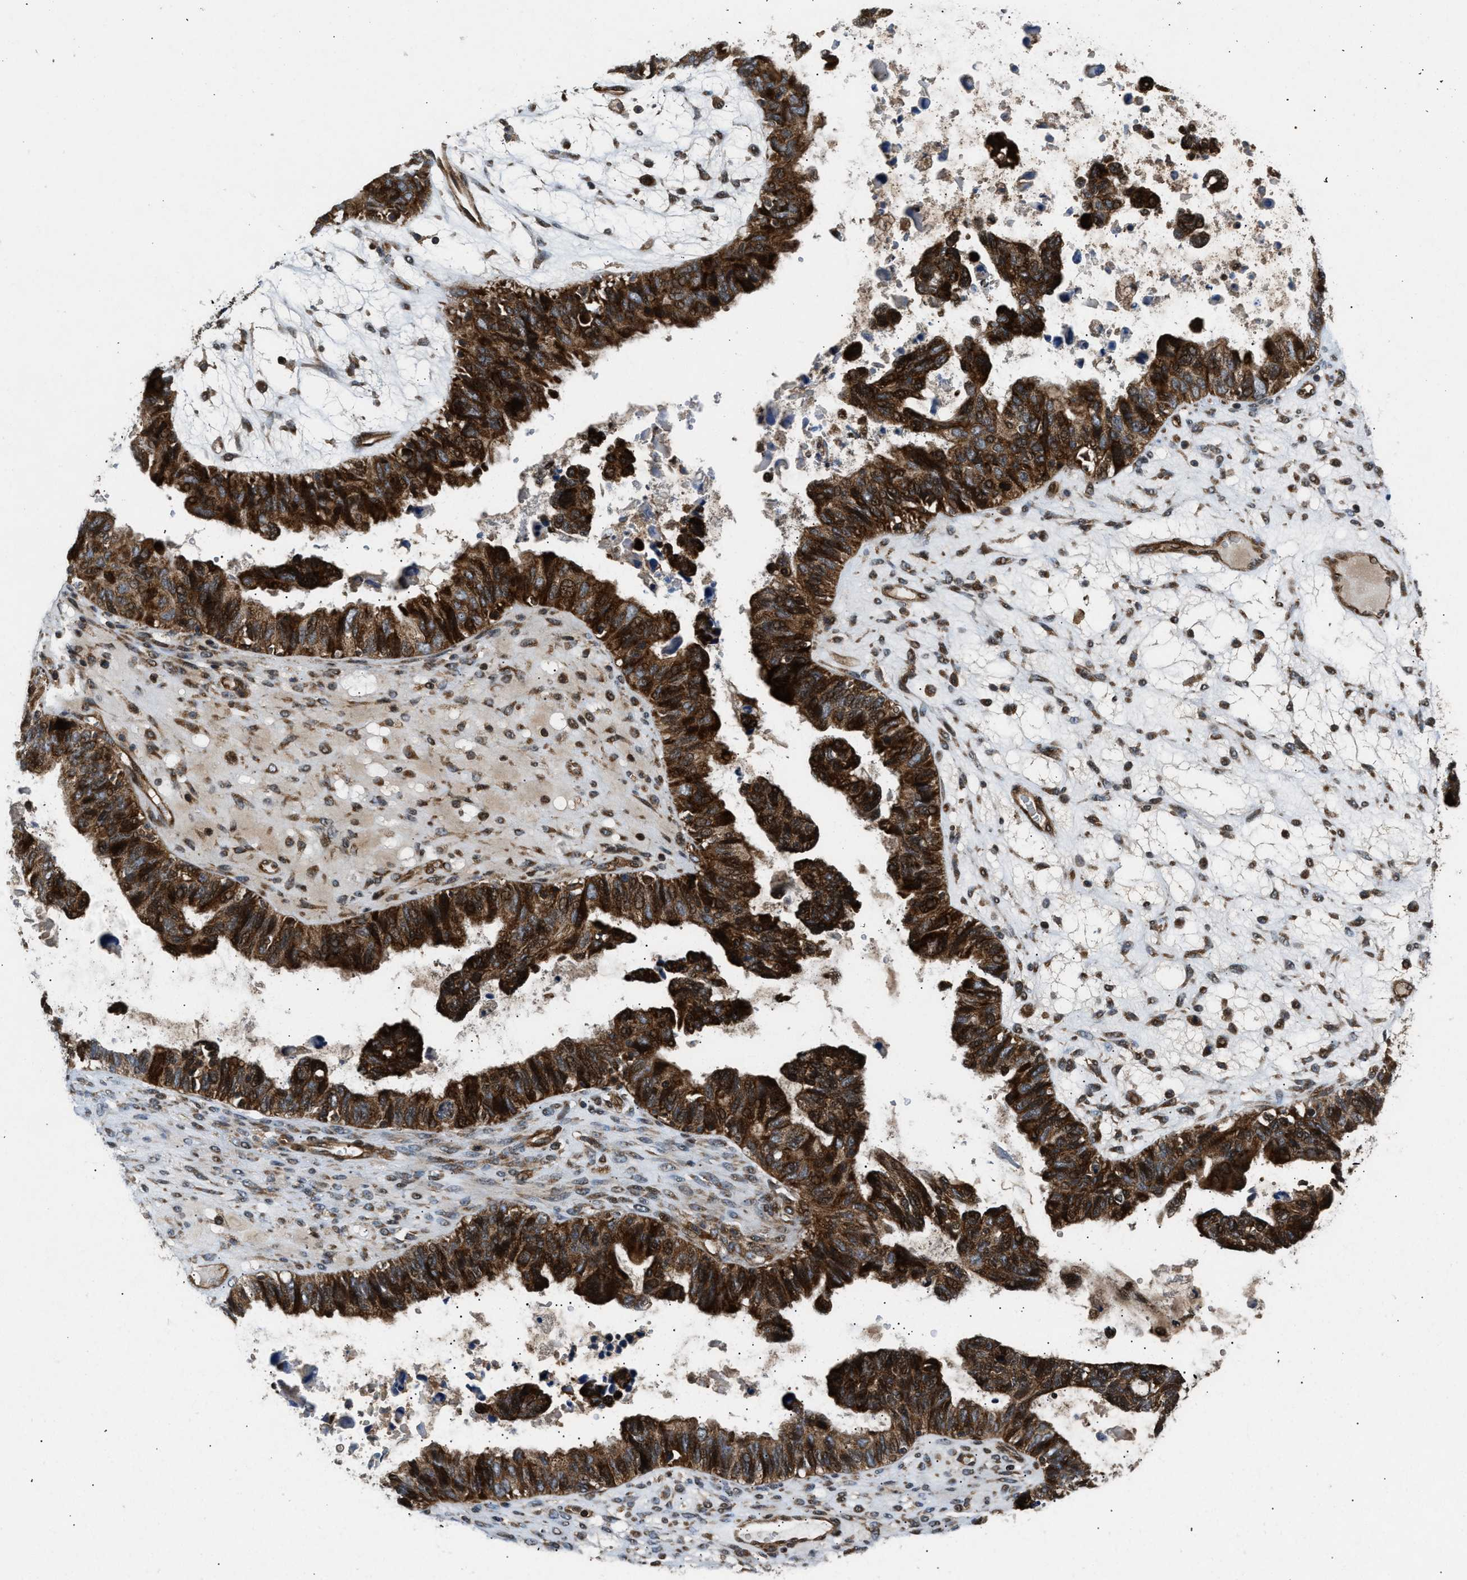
{"staining": {"intensity": "strong", "quantity": ">75%", "location": "cytoplasmic/membranous"}, "tissue": "ovarian cancer", "cell_type": "Tumor cells", "image_type": "cancer", "snomed": [{"axis": "morphology", "description": "Cystadenocarcinoma, serous, NOS"}, {"axis": "topography", "description": "Ovary"}], "caption": "Strong cytoplasmic/membranous protein staining is identified in approximately >75% of tumor cells in ovarian serous cystadenocarcinoma. The protein of interest is stained brown, and the nuclei are stained in blue (DAB (3,3'-diaminobenzidine) IHC with brightfield microscopy, high magnification).", "gene": "PNPLA8", "patient": {"sex": "female", "age": 79}}